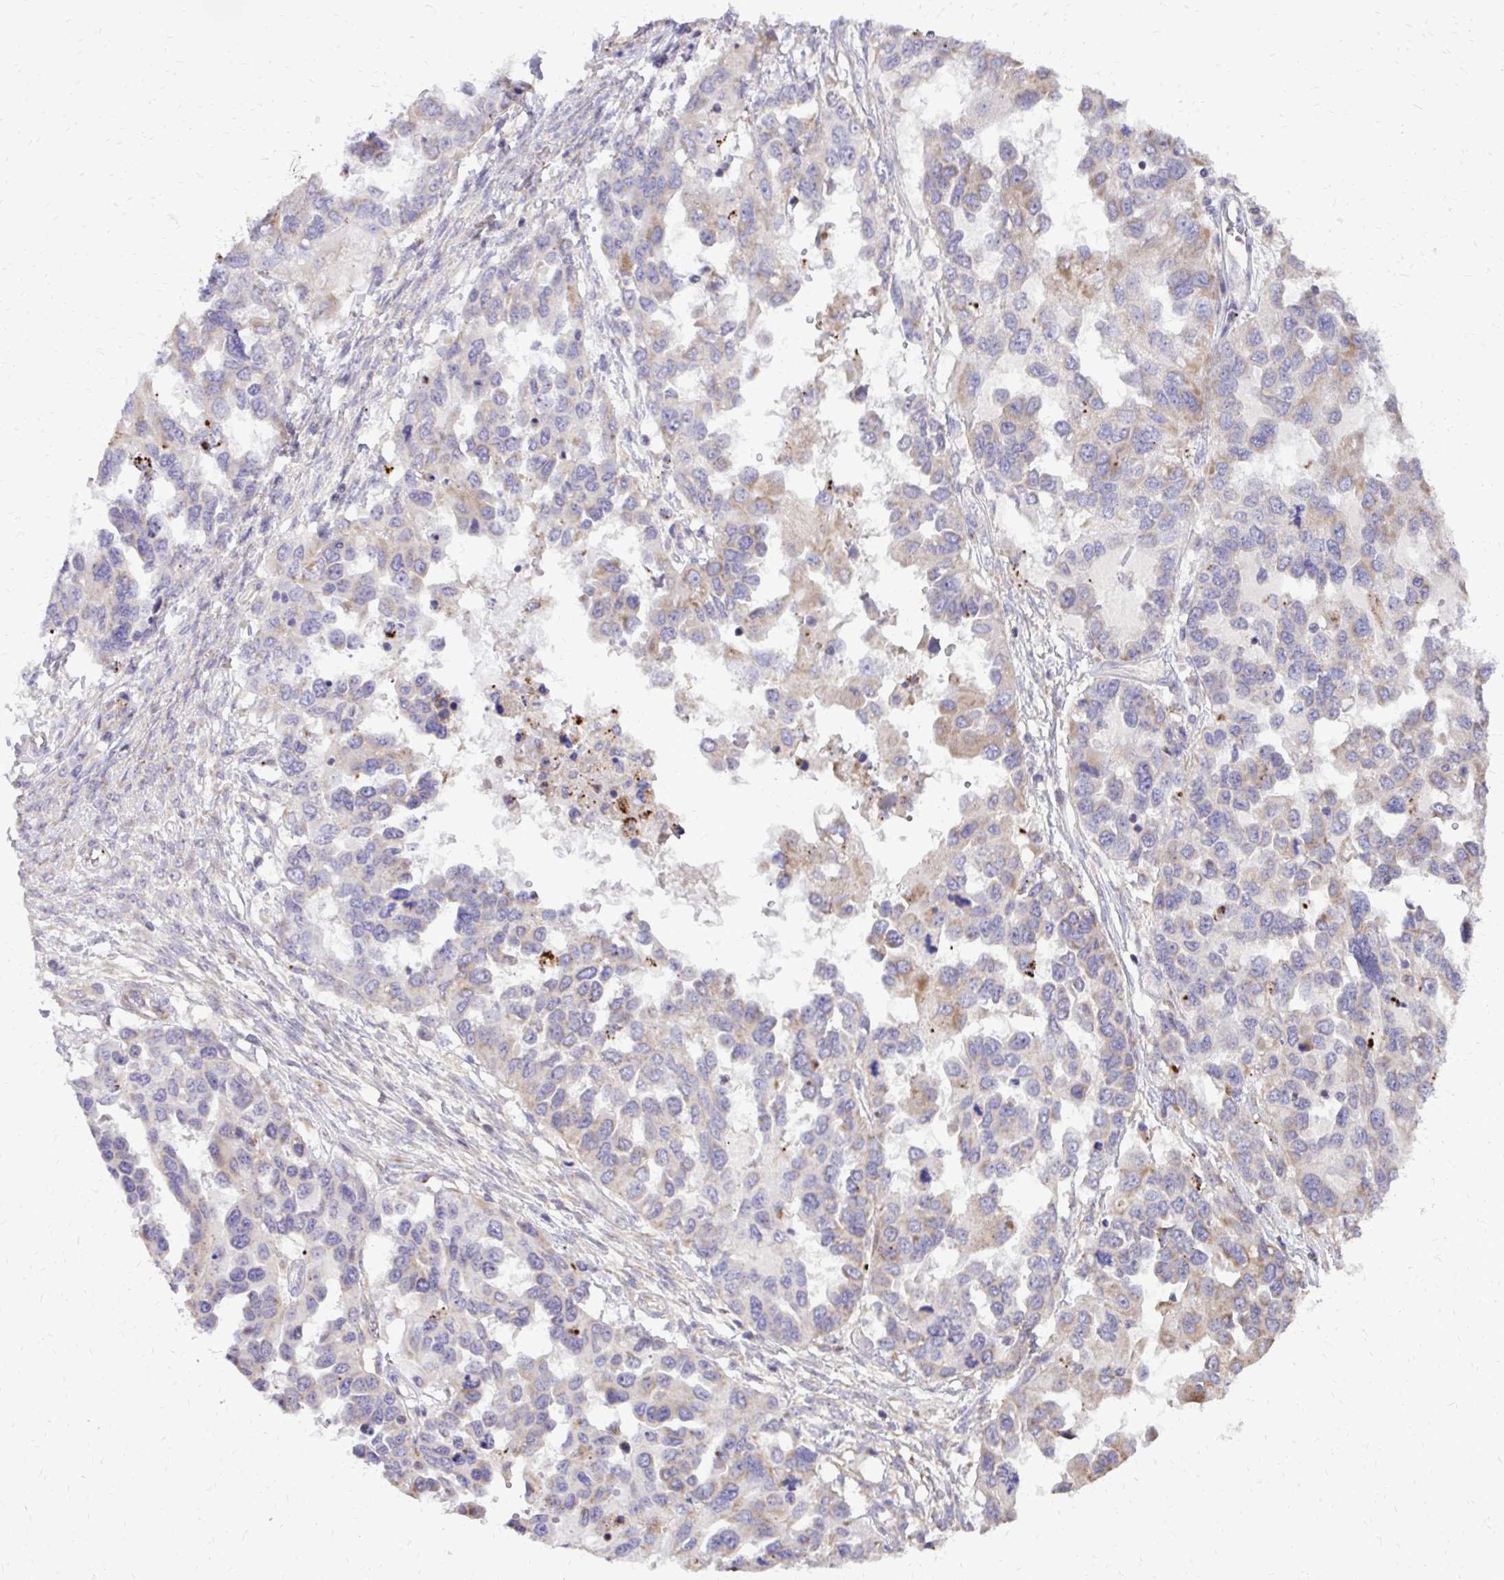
{"staining": {"intensity": "weak", "quantity": "<25%", "location": "cytoplasmic/membranous"}, "tissue": "ovarian cancer", "cell_type": "Tumor cells", "image_type": "cancer", "snomed": [{"axis": "morphology", "description": "Cystadenocarcinoma, serous, NOS"}, {"axis": "topography", "description": "Ovary"}], "caption": "Tumor cells are negative for brown protein staining in ovarian cancer (serous cystadenocarcinoma). The staining was performed using DAB (3,3'-diaminobenzidine) to visualize the protein expression in brown, while the nuclei were stained in blue with hematoxylin (Magnification: 20x).", "gene": "ABCC3", "patient": {"sex": "female", "age": 53}}